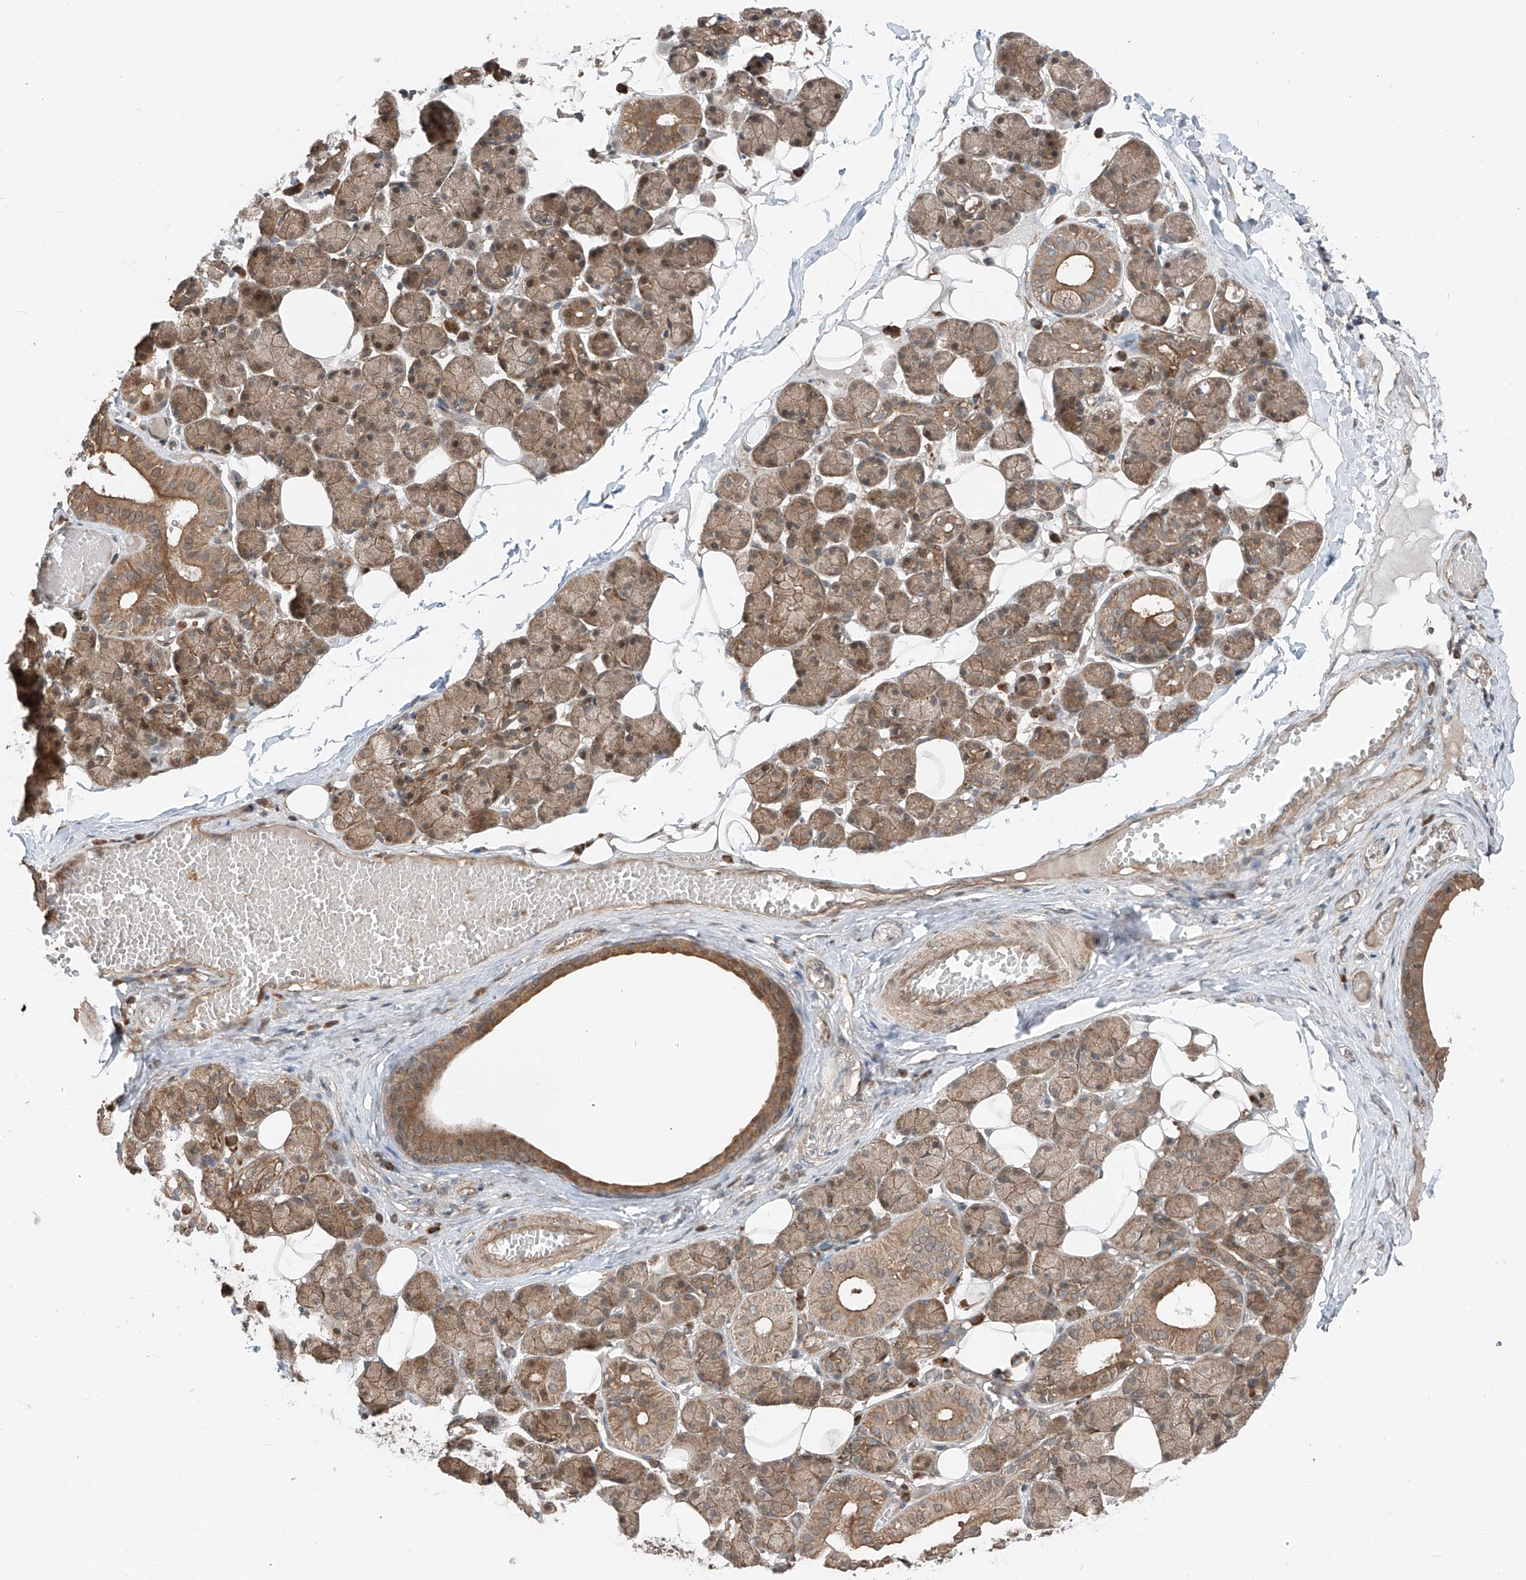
{"staining": {"intensity": "moderate", "quantity": ">75%", "location": "cytoplasmic/membranous"}, "tissue": "salivary gland", "cell_type": "Glandular cells", "image_type": "normal", "snomed": [{"axis": "morphology", "description": "Normal tissue, NOS"}, {"axis": "topography", "description": "Salivary gland"}], "caption": "Salivary gland stained with immunohistochemistry exhibits moderate cytoplasmic/membranous positivity in approximately >75% of glandular cells. The protein is stained brown, and the nuclei are stained in blue (DAB IHC with brightfield microscopy, high magnification).", "gene": "CEP162", "patient": {"sex": "female", "age": 33}}